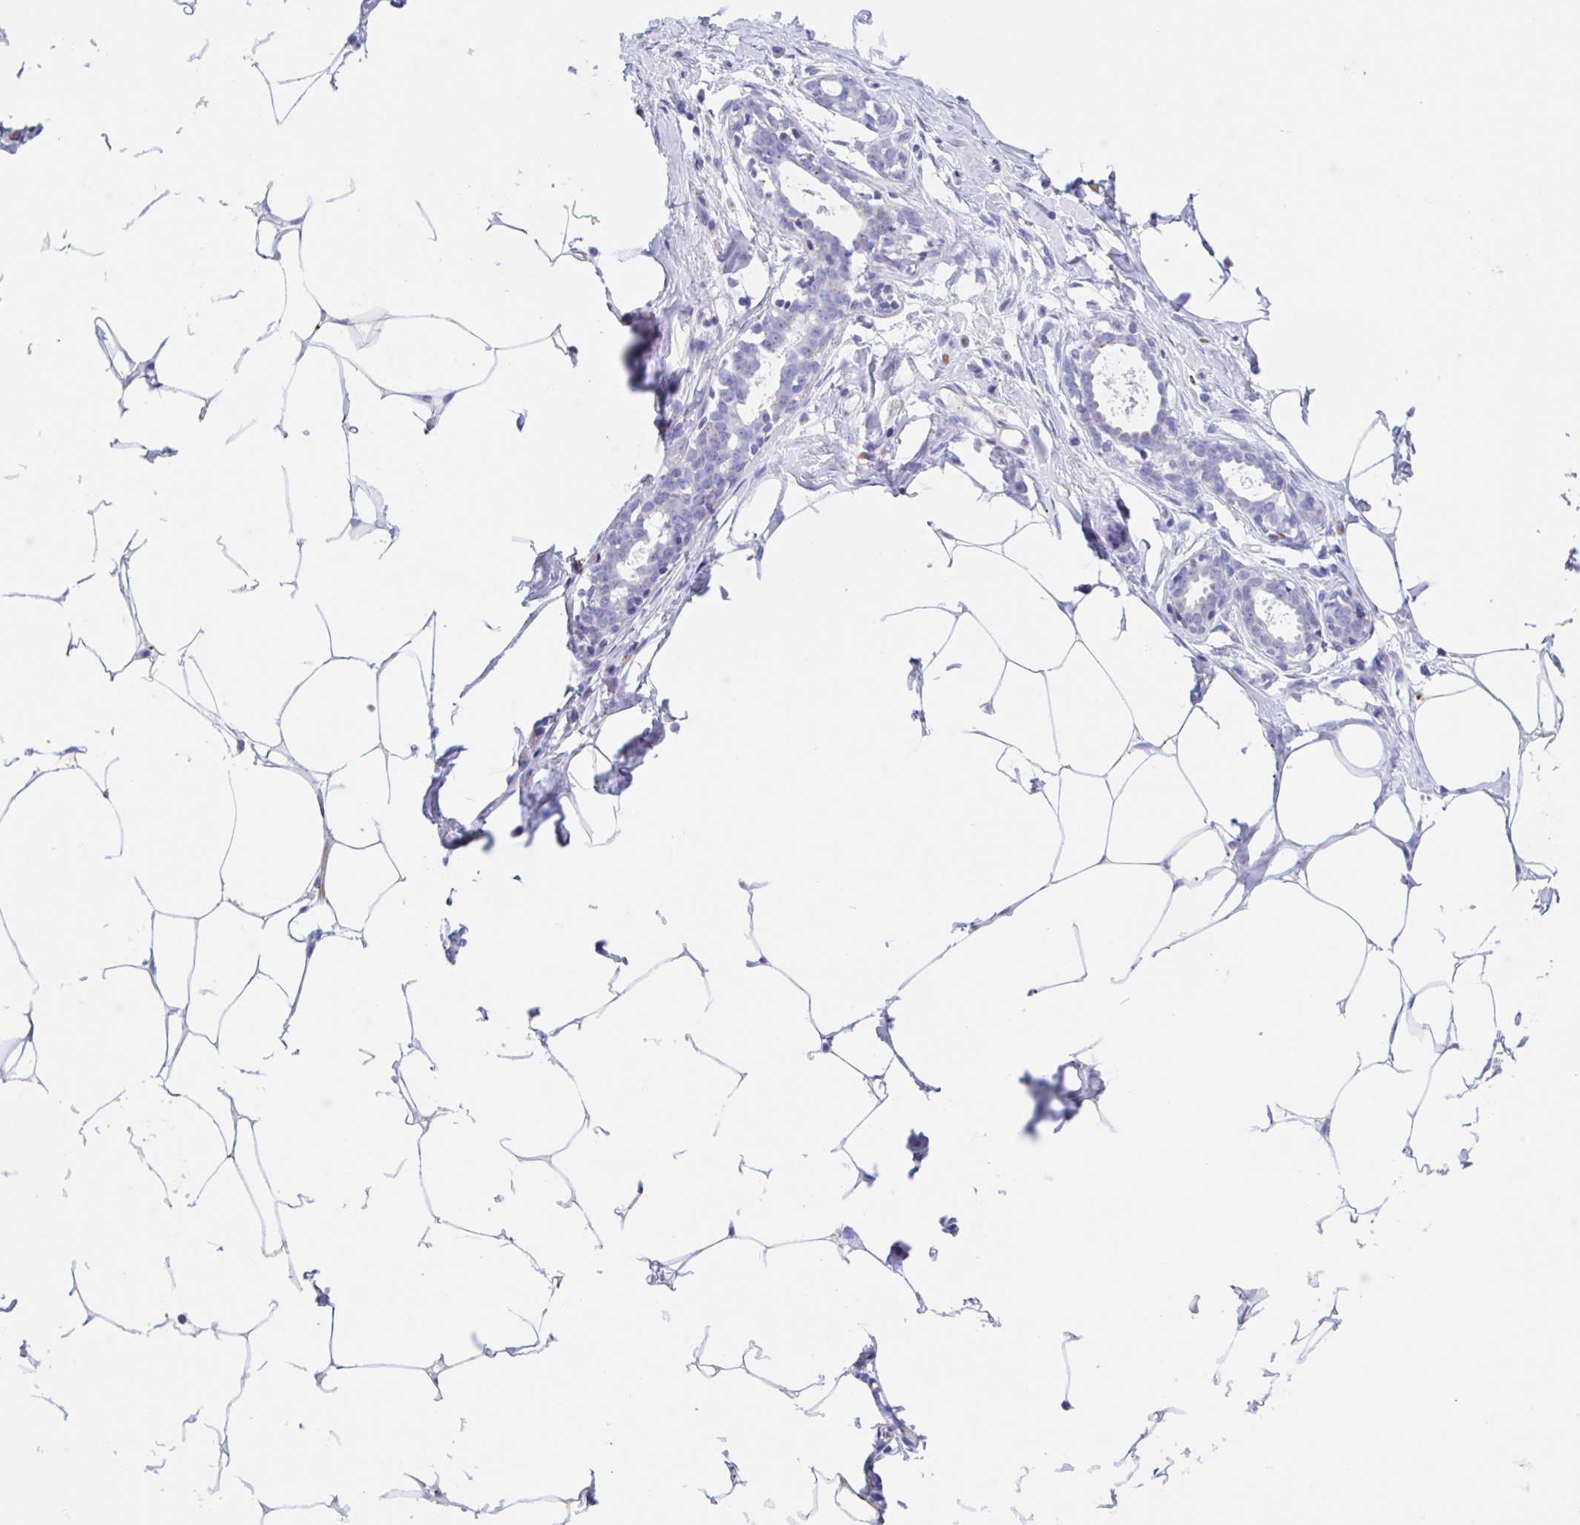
{"staining": {"intensity": "negative", "quantity": "none", "location": "none"}, "tissue": "breast", "cell_type": "Adipocytes", "image_type": "normal", "snomed": [{"axis": "morphology", "description": "Normal tissue, NOS"}, {"axis": "topography", "description": "Breast"}], "caption": "DAB immunohistochemical staining of normal human breast displays no significant staining in adipocytes.", "gene": "ANKRD9", "patient": {"sex": "female", "age": 27}}